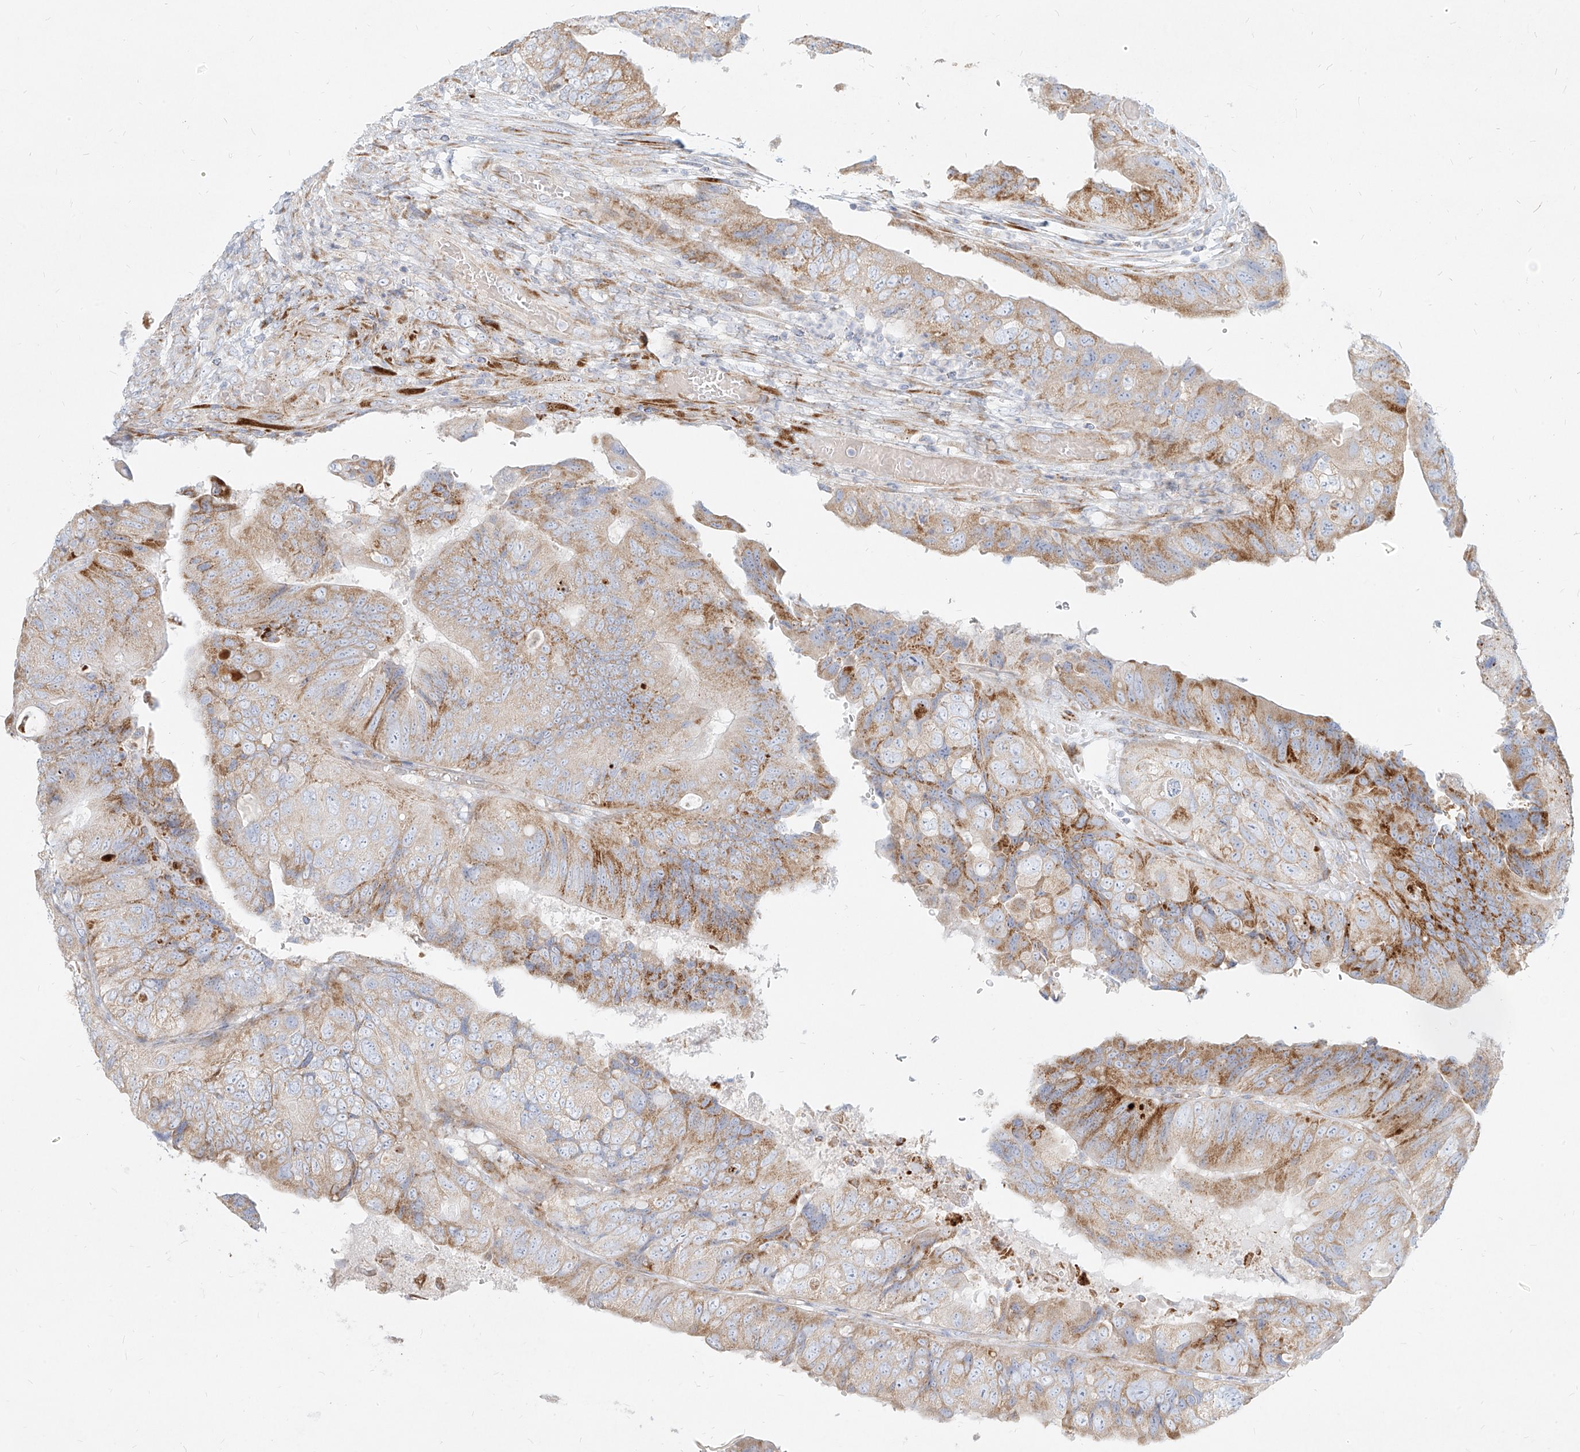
{"staining": {"intensity": "moderate", "quantity": "25%-75%", "location": "cytoplasmic/membranous"}, "tissue": "colorectal cancer", "cell_type": "Tumor cells", "image_type": "cancer", "snomed": [{"axis": "morphology", "description": "Adenocarcinoma, NOS"}, {"axis": "topography", "description": "Rectum"}], "caption": "Approximately 25%-75% of tumor cells in human adenocarcinoma (colorectal) display moderate cytoplasmic/membranous protein expression as visualized by brown immunohistochemical staining.", "gene": "MTX2", "patient": {"sex": "male", "age": 63}}